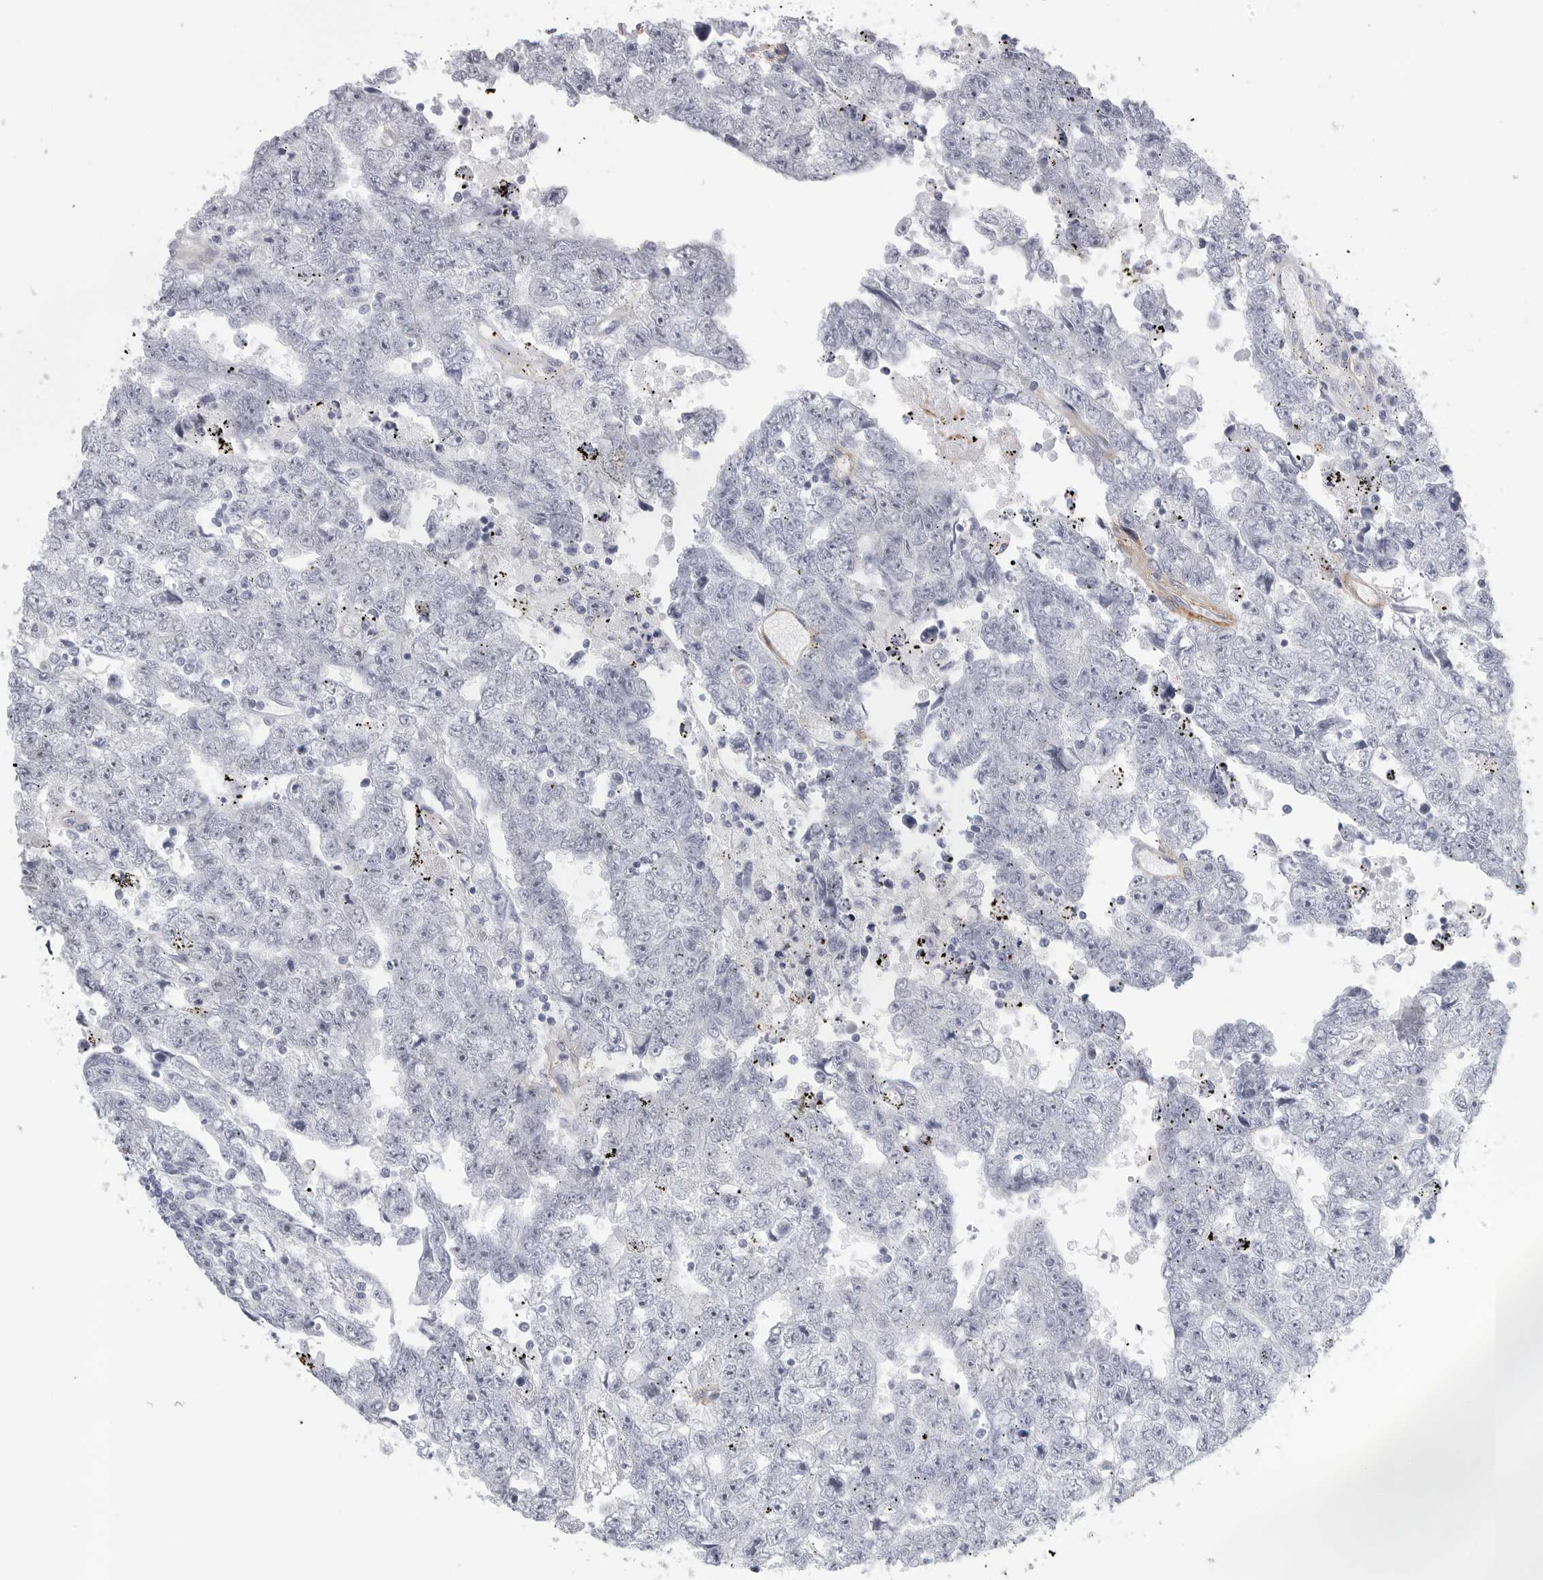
{"staining": {"intensity": "negative", "quantity": "none", "location": "none"}, "tissue": "testis cancer", "cell_type": "Tumor cells", "image_type": "cancer", "snomed": [{"axis": "morphology", "description": "Carcinoma, Embryonal, NOS"}, {"axis": "topography", "description": "Testis"}], "caption": "A micrograph of embryonal carcinoma (testis) stained for a protein demonstrates no brown staining in tumor cells.", "gene": "TNR", "patient": {"sex": "male", "age": 25}}